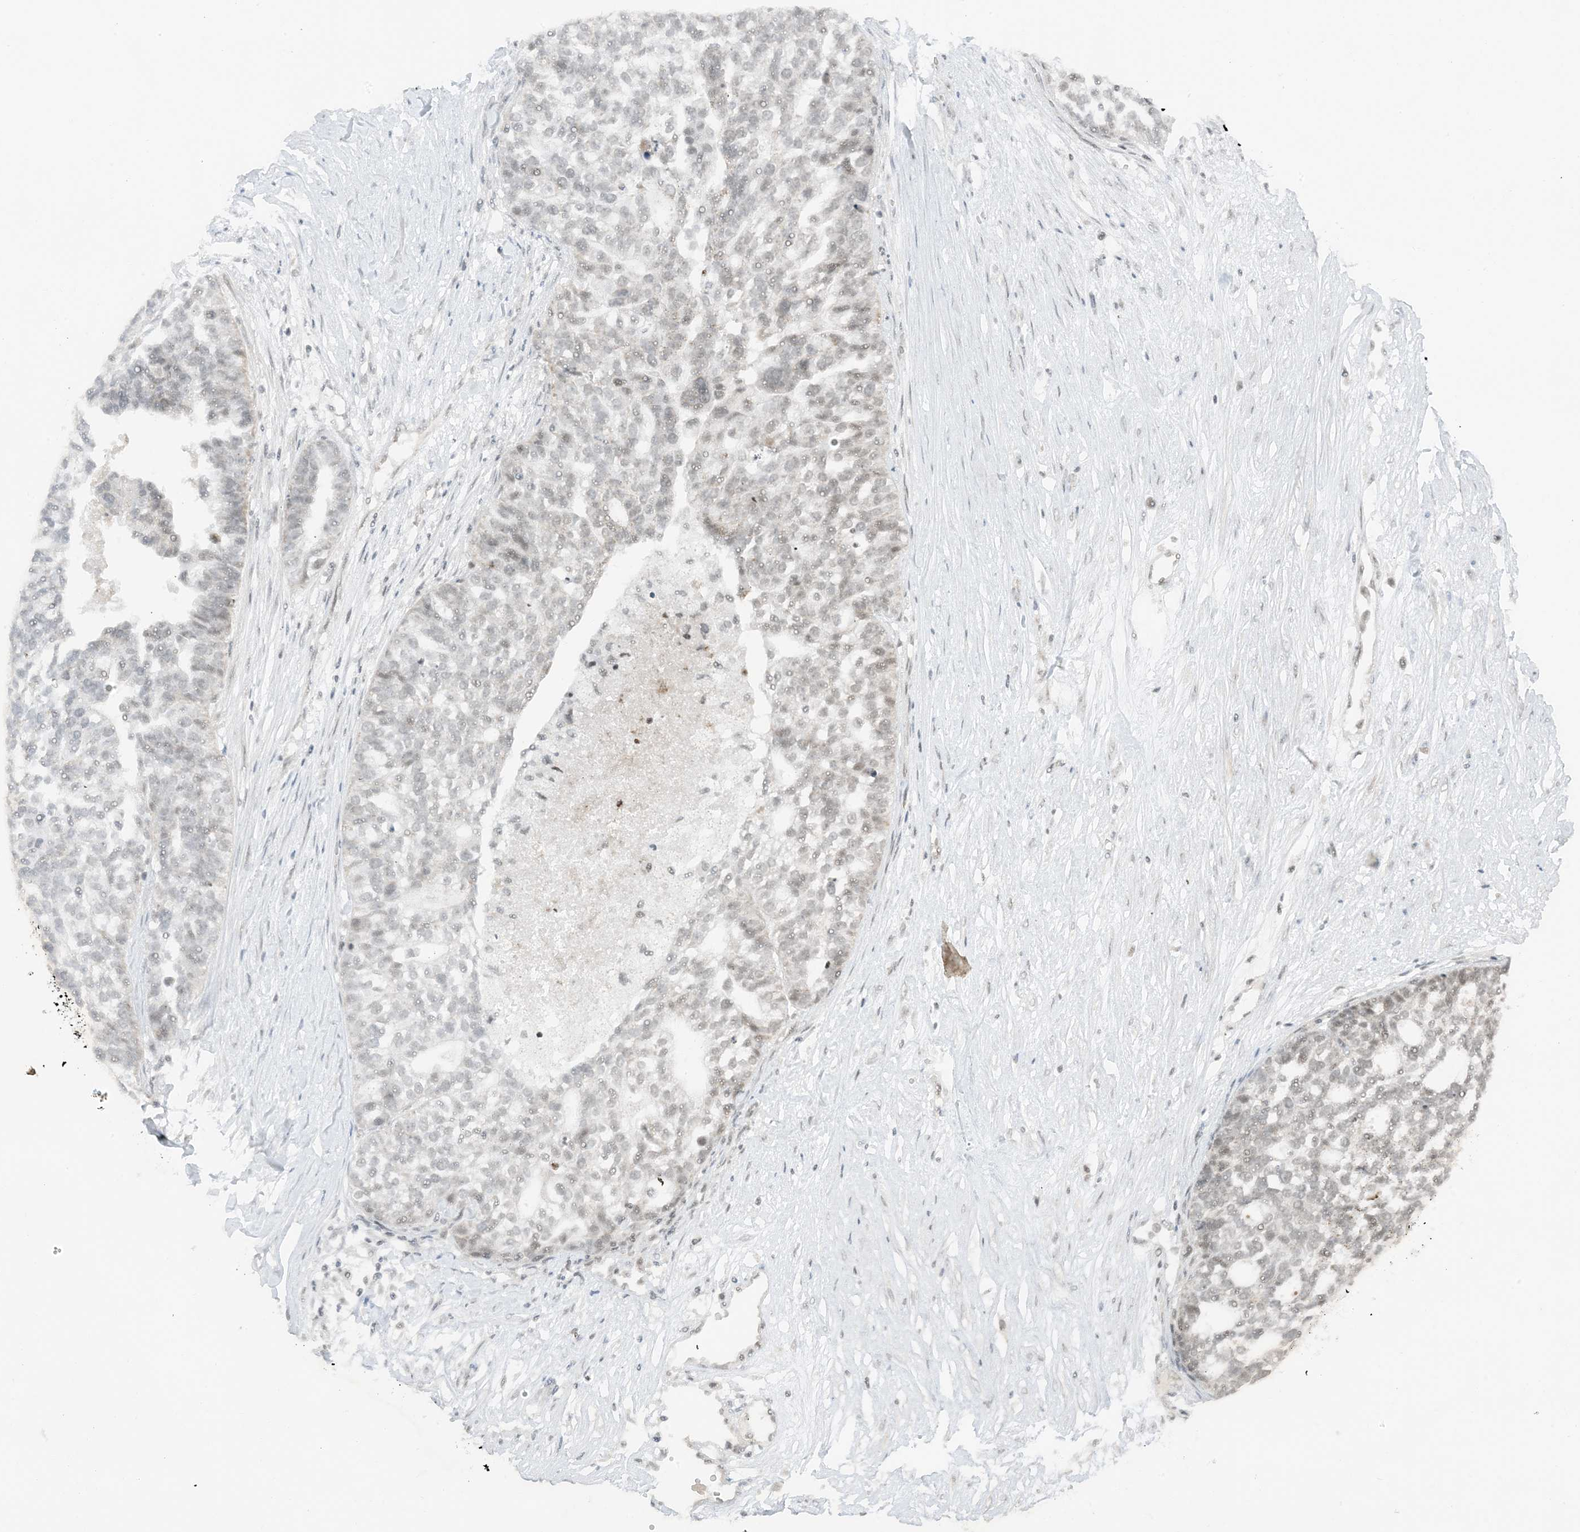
{"staining": {"intensity": "weak", "quantity": "<25%", "location": "nuclear"}, "tissue": "ovarian cancer", "cell_type": "Tumor cells", "image_type": "cancer", "snomed": [{"axis": "morphology", "description": "Cystadenocarcinoma, serous, NOS"}, {"axis": "topography", "description": "Ovary"}], "caption": "The IHC image has no significant positivity in tumor cells of ovarian serous cystadenocarcinoma tissue. (DAB IHC visualized using brightfield microscopy, high magnification).", "gene": "METAP1D", "patient": {"sex": "female", "age": 59}}